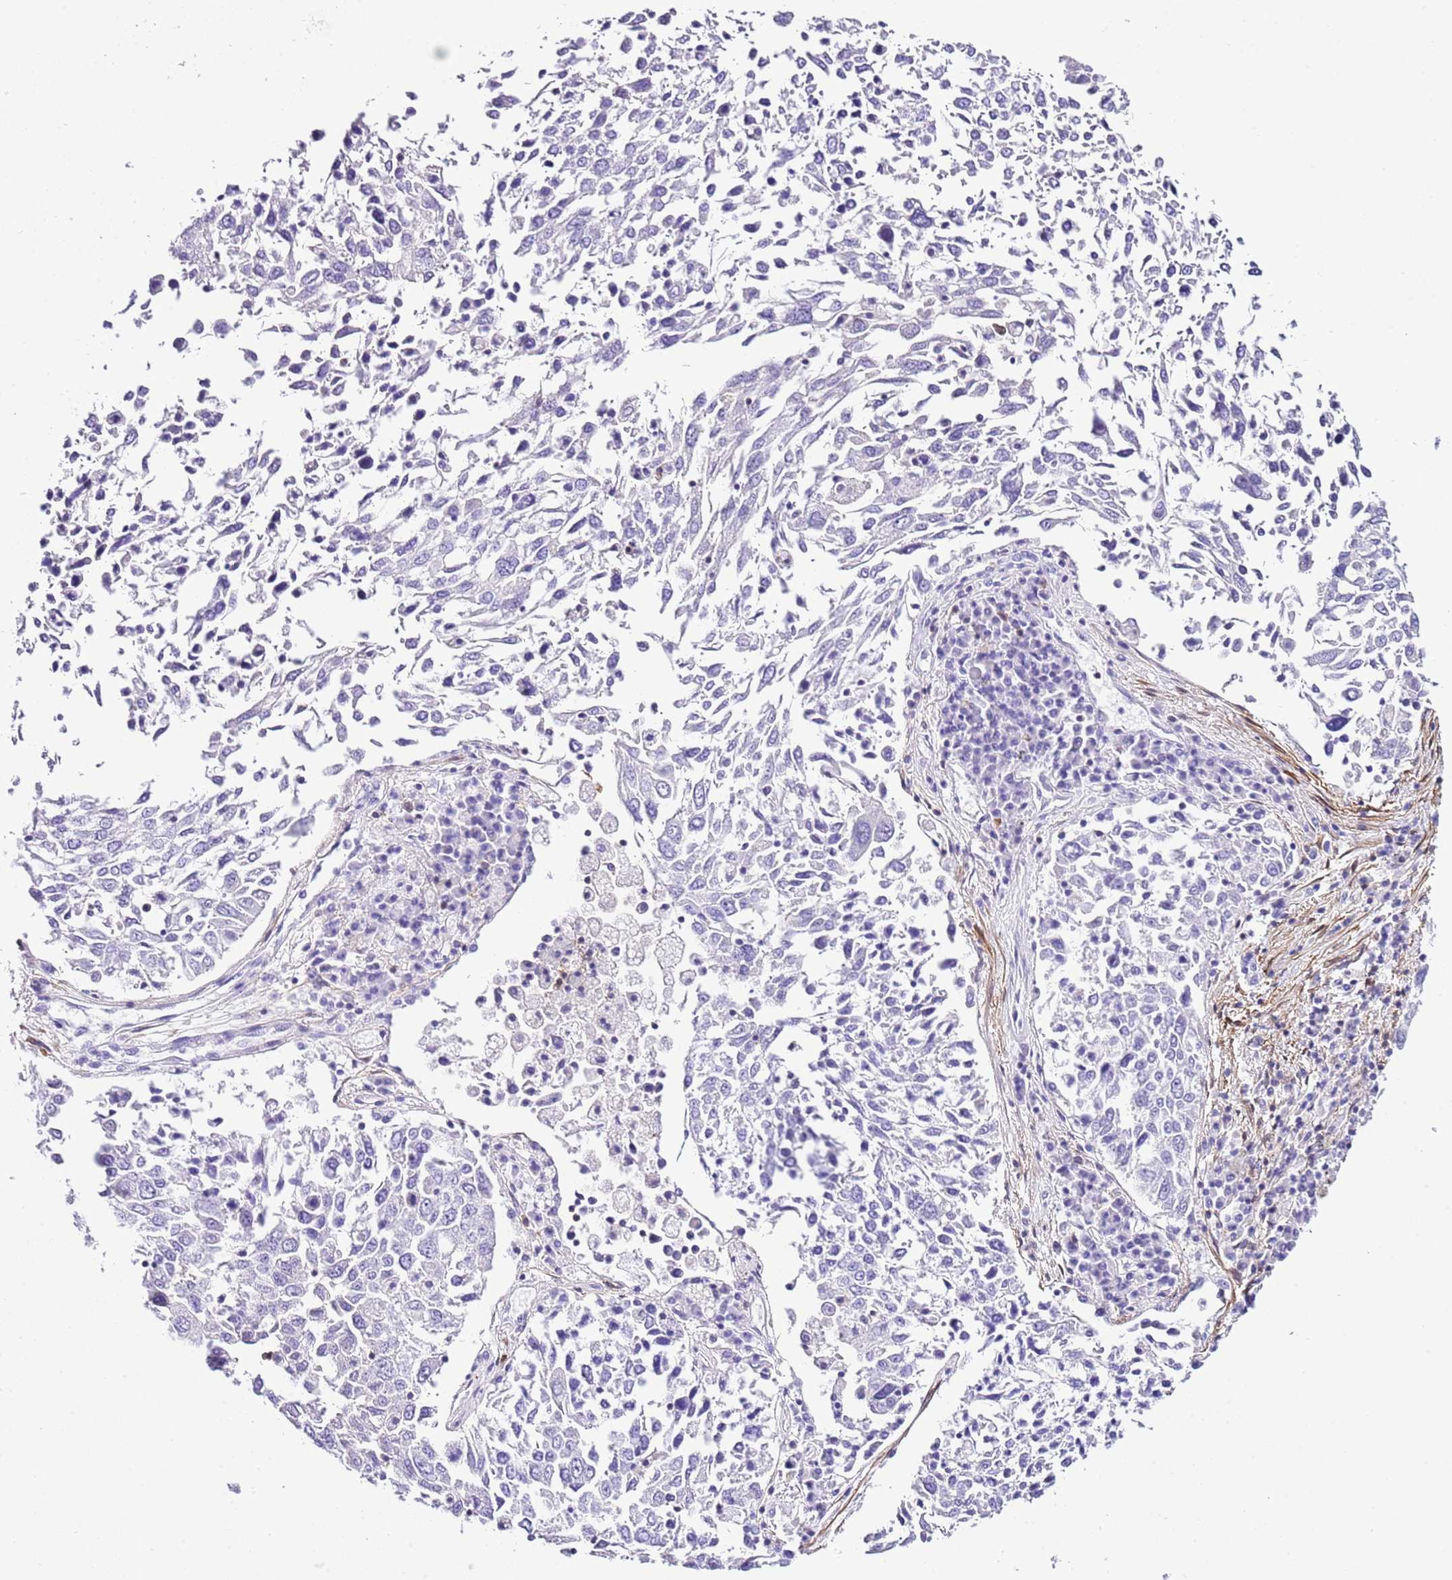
{"staining": {"intensity": "negative", "quantity": "none", "location": "none"}, "tissue": "lung cancer", "cell_type": "Tumor cells", "image_type": "cancer", "snomed": [{"axis": "morphology", "description": "Squamous cell carcinoma, NOS"}, {"axis": "topography", "description": "Lung"}], "caption": "An immunohistochemistry histopathology image of lung cancer is shown. There is no staining in tumor cells of lung cancer. (DAB (3,3'-diaminobenzidine) immunohistochemistry (IHC) with hematoxylin counter stain).", "gene": "CNN2", "patient": {"sex": "male", "age": 65}}